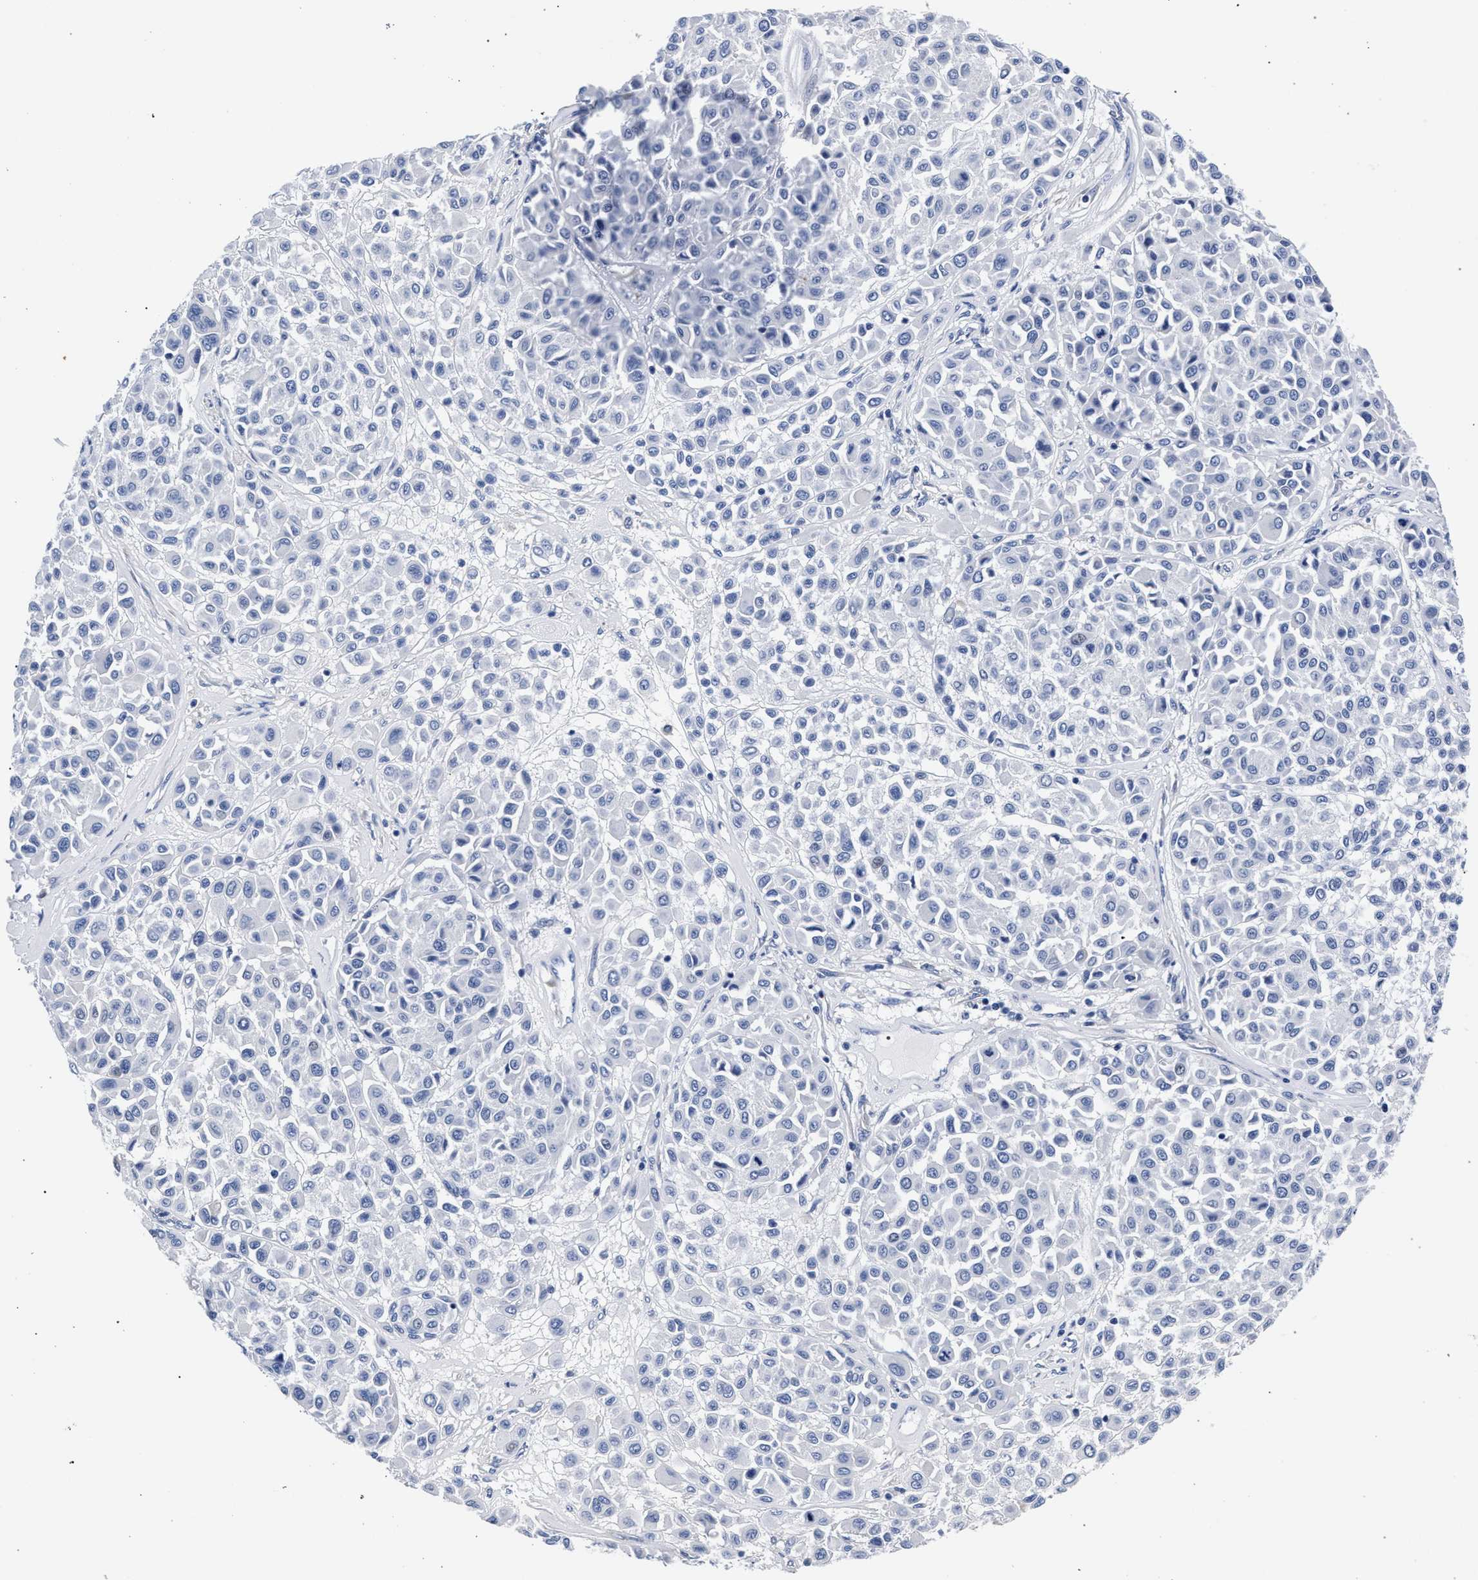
{"staining": {"intensity": "negative", "quantity": "none", "location": "none"}, "tissue": "melanoma", "cell_type": "Tumor cells", "image_type": "cancer", "snomed": [{"axis": "morphology", "description": "Malignant melanoma, Metastatic site"}, {"axis": "topography", "description": "Soft tissue"}], "caption": "This is an IHC photomicrograph of human malignant melanoma (metastatic site). There is no positivity in tumor cells.", "gene": "AKAP4", "patient": {"sex": "male", "age": 41}}